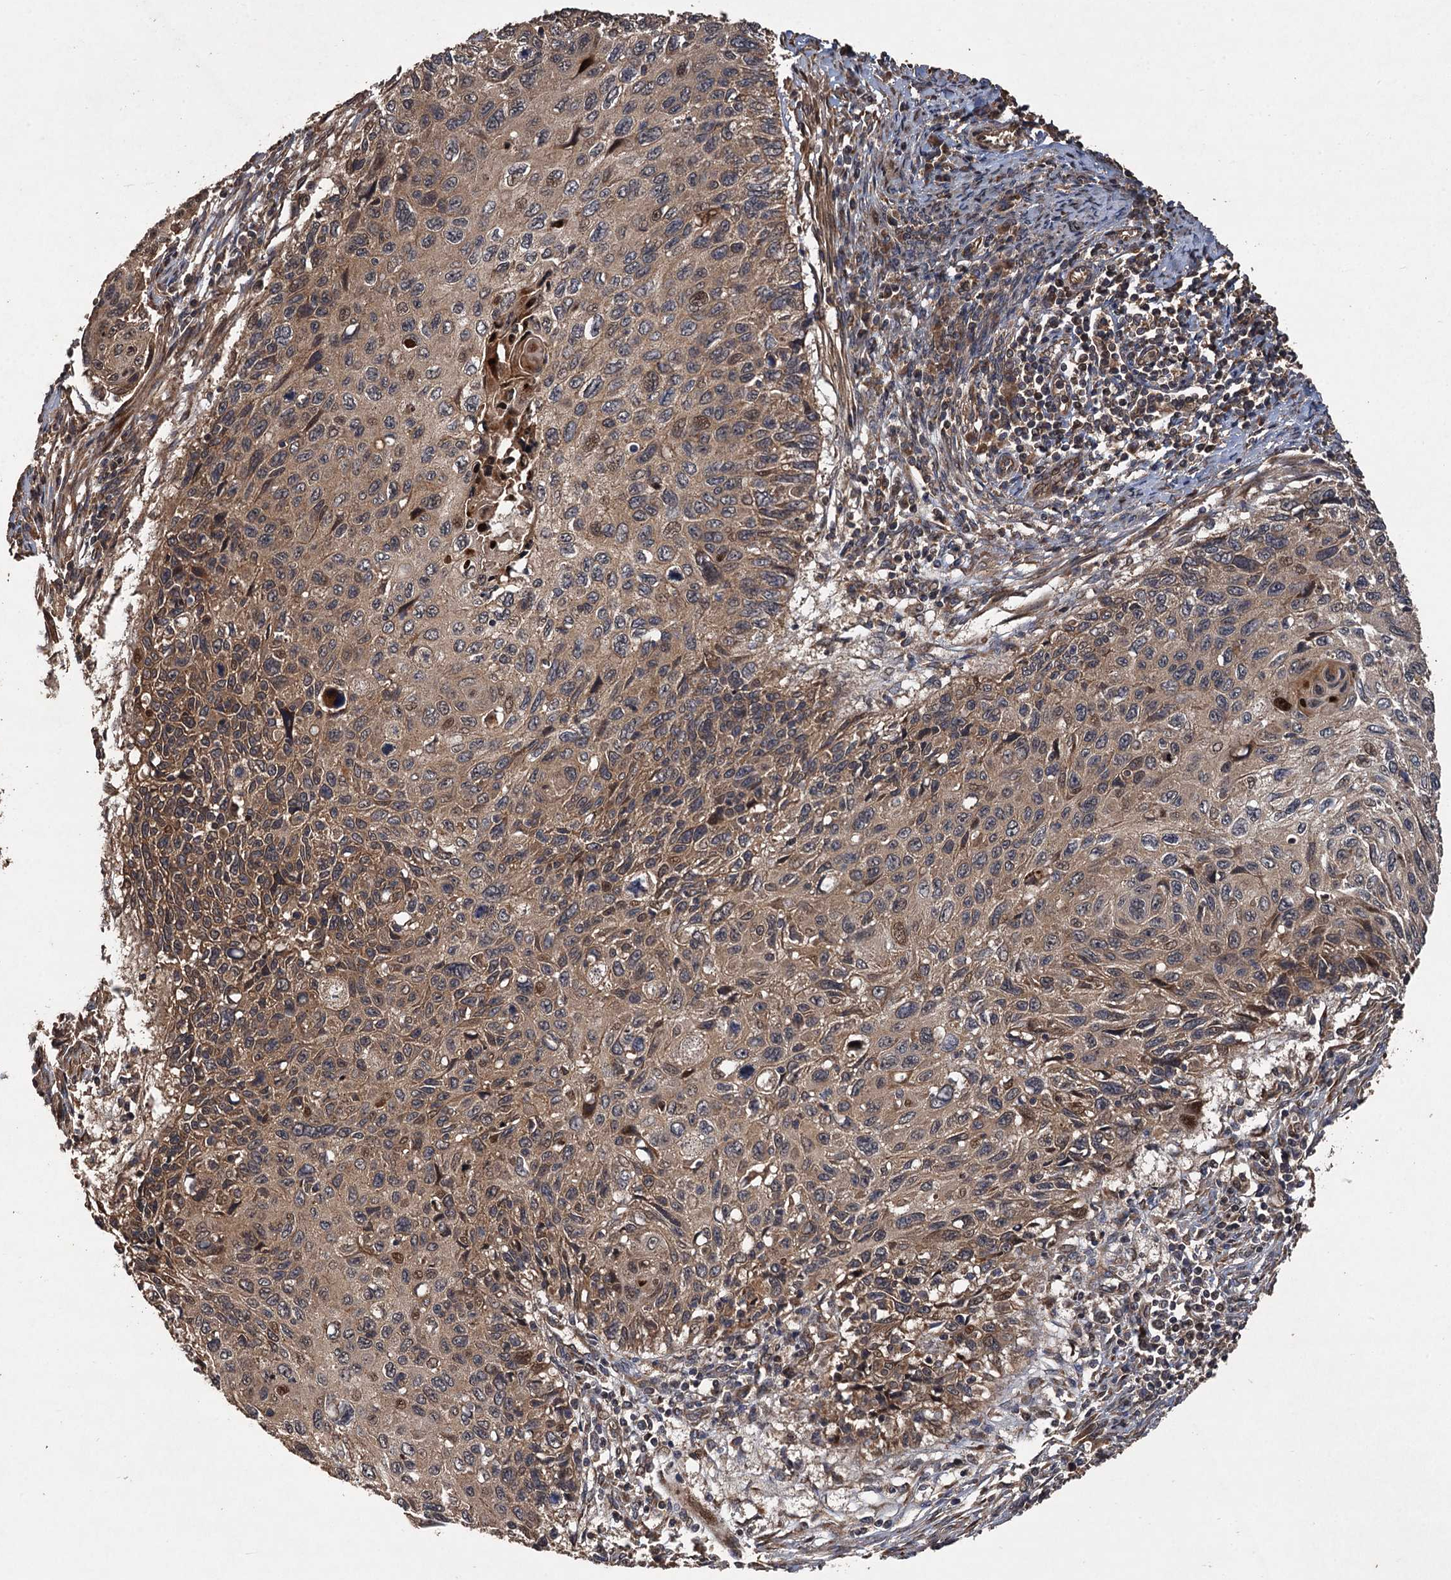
{"staining": {"intensity": "weak", "quantity": "25%-75%", "location": "cytoplasmic/membranous,nuclear"}, "tissue": "cervical cancer", "cell_type": "Tumor cells", "image_type": "cancer", "snomed": [{"axis": "morphology", "description": "Squamous cell carcinoma, NOS"}, {"axis": "topography", "description": "Cervix"}], "caption": "A micrograph of squamous cell carcinoma (cervical) stained for a protein reveals weak cytoplasmic/membranous and nuclear brown staining in tumor cells.", "gene": "TMEM39B", "patient": {"sex": "female", "age": 70}}